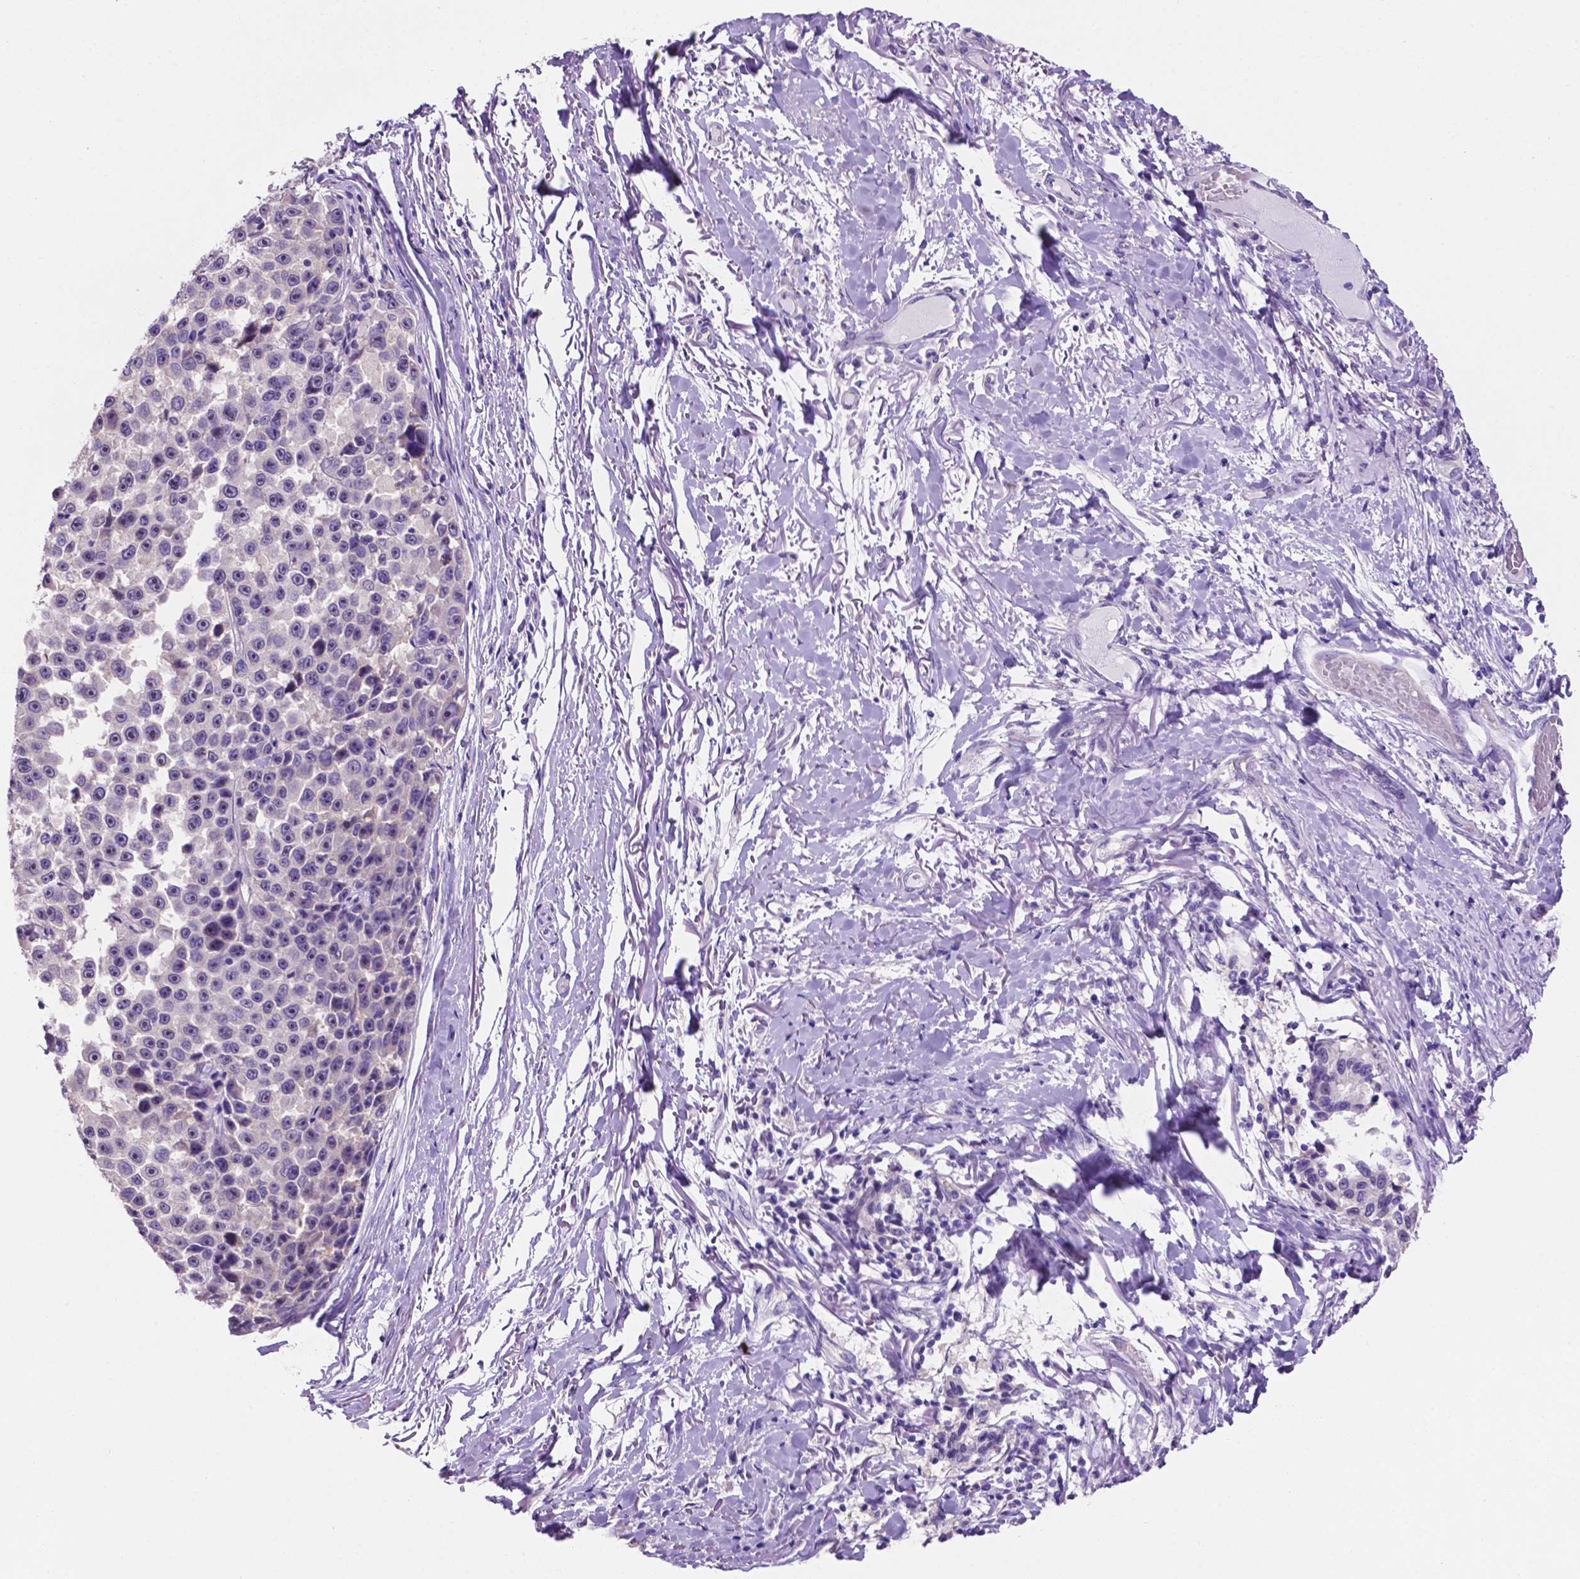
{"staining": {"intensity": "negative", "quantity": "none", "location": "none"}, "tissue": "melanoma", "cell_type": "Tumor cells", "image_type": "cancer", "snomed": [{"axis": "morphology", "description": "Malignant melanoma, NOS"}, {"axis": "topography", "description": "Skin"}], "caption": "The image reveals no staining of tumor cells in malignant melanoma.", "gene": "SPDYA", "patient": {"sex": "female", "age": 66}}